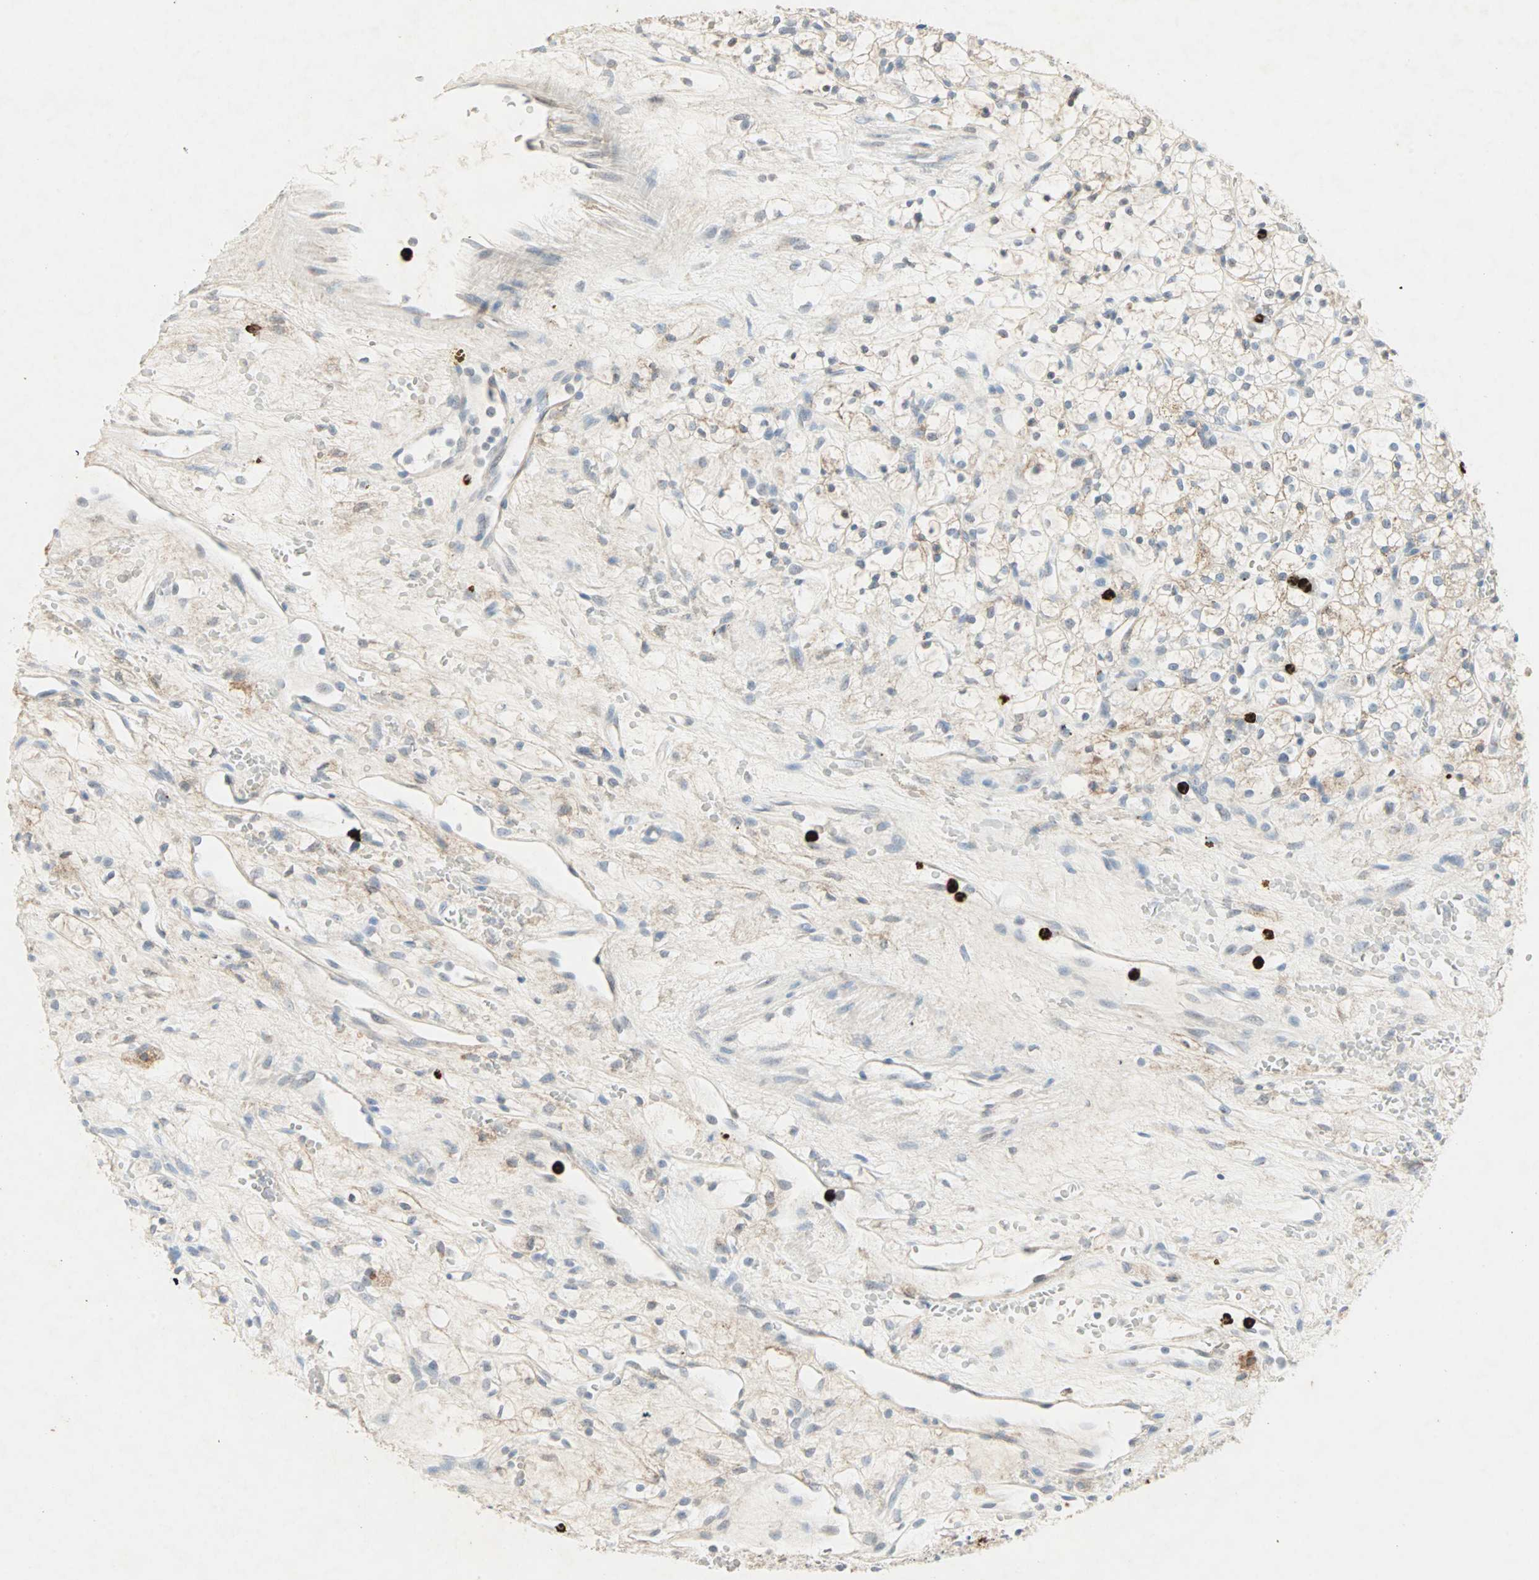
{"staining": {"intensity": "weak", "quantity": "25%-75%", "location": "cytoplasmic/membranous"}, "tissue": "renal cancer", "cell_type": "Tumor cells", "image_type": "cancer", "snomed": [{"axis": "morphology", "description": "Adenocarcinoma, NOS"}, {"axis": "topography", "description": "Kidney"}], "caption": "Immunohistochemistry (IHC) (DAB (3,3'-diaminobenzidine)) staining of human adenocarcinoma (renal) exhibits weak cytoplasmic/membranous protein staining in approximately 25%-75% of tumor cells.", "gene": "CEACAM6", "patient": {"sex": "female", "age": 60}}